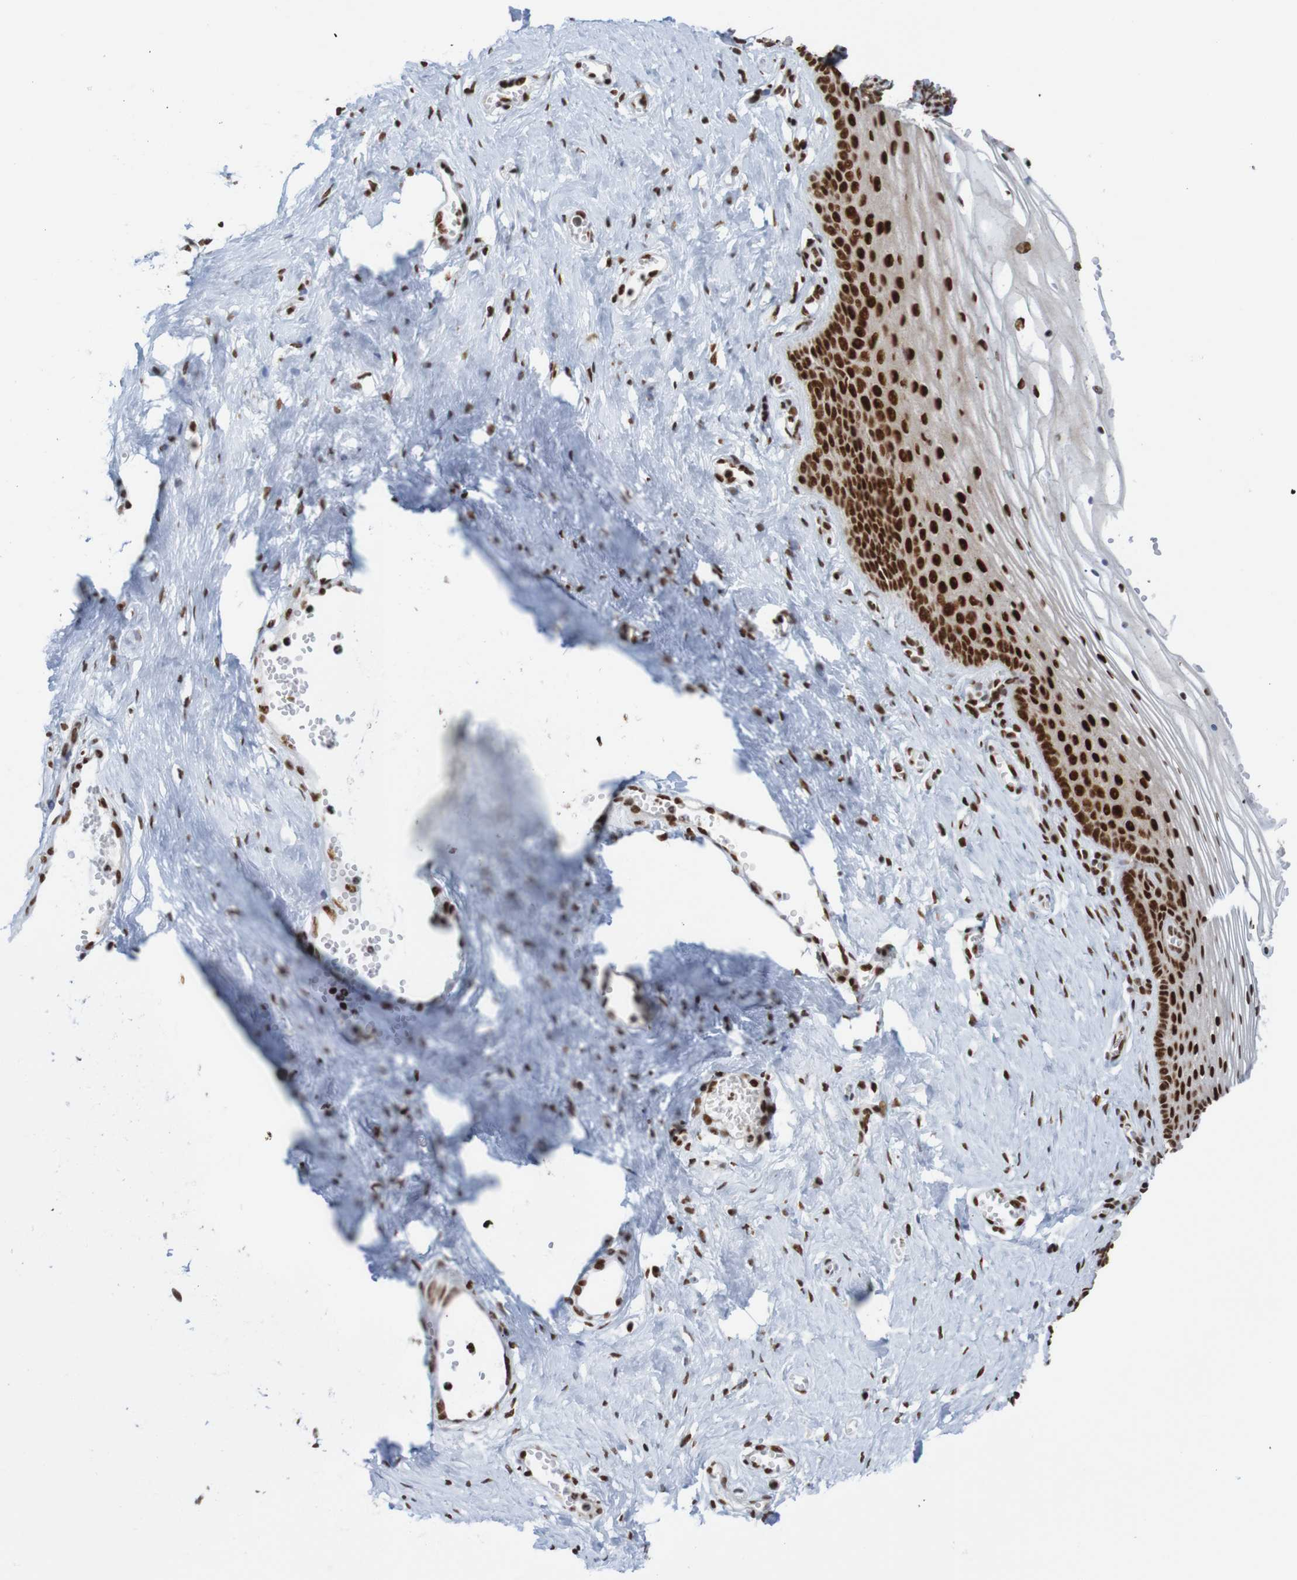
{"staining": {"intensity": "strong", "quantity": ">75%", "location": "nuclear"}, "tissue": "vagina", "cell_type": "Squamous epithelial cells", "image_type": "normal", "snomed": [{"axis": "morphology", "description": "Normal tissue, NOS"}, {"axis": "topography", "description": "Vagina"}], "caption": "Immunohistochemistry of normal vagina shows high levels of strong nuclear positivity in about >75% of squamous epithelial cells. (IHC, brightfield microscopy, high magnification).", "gene": "THRAP3", "patient": {"sex": "female", "age": 32}}